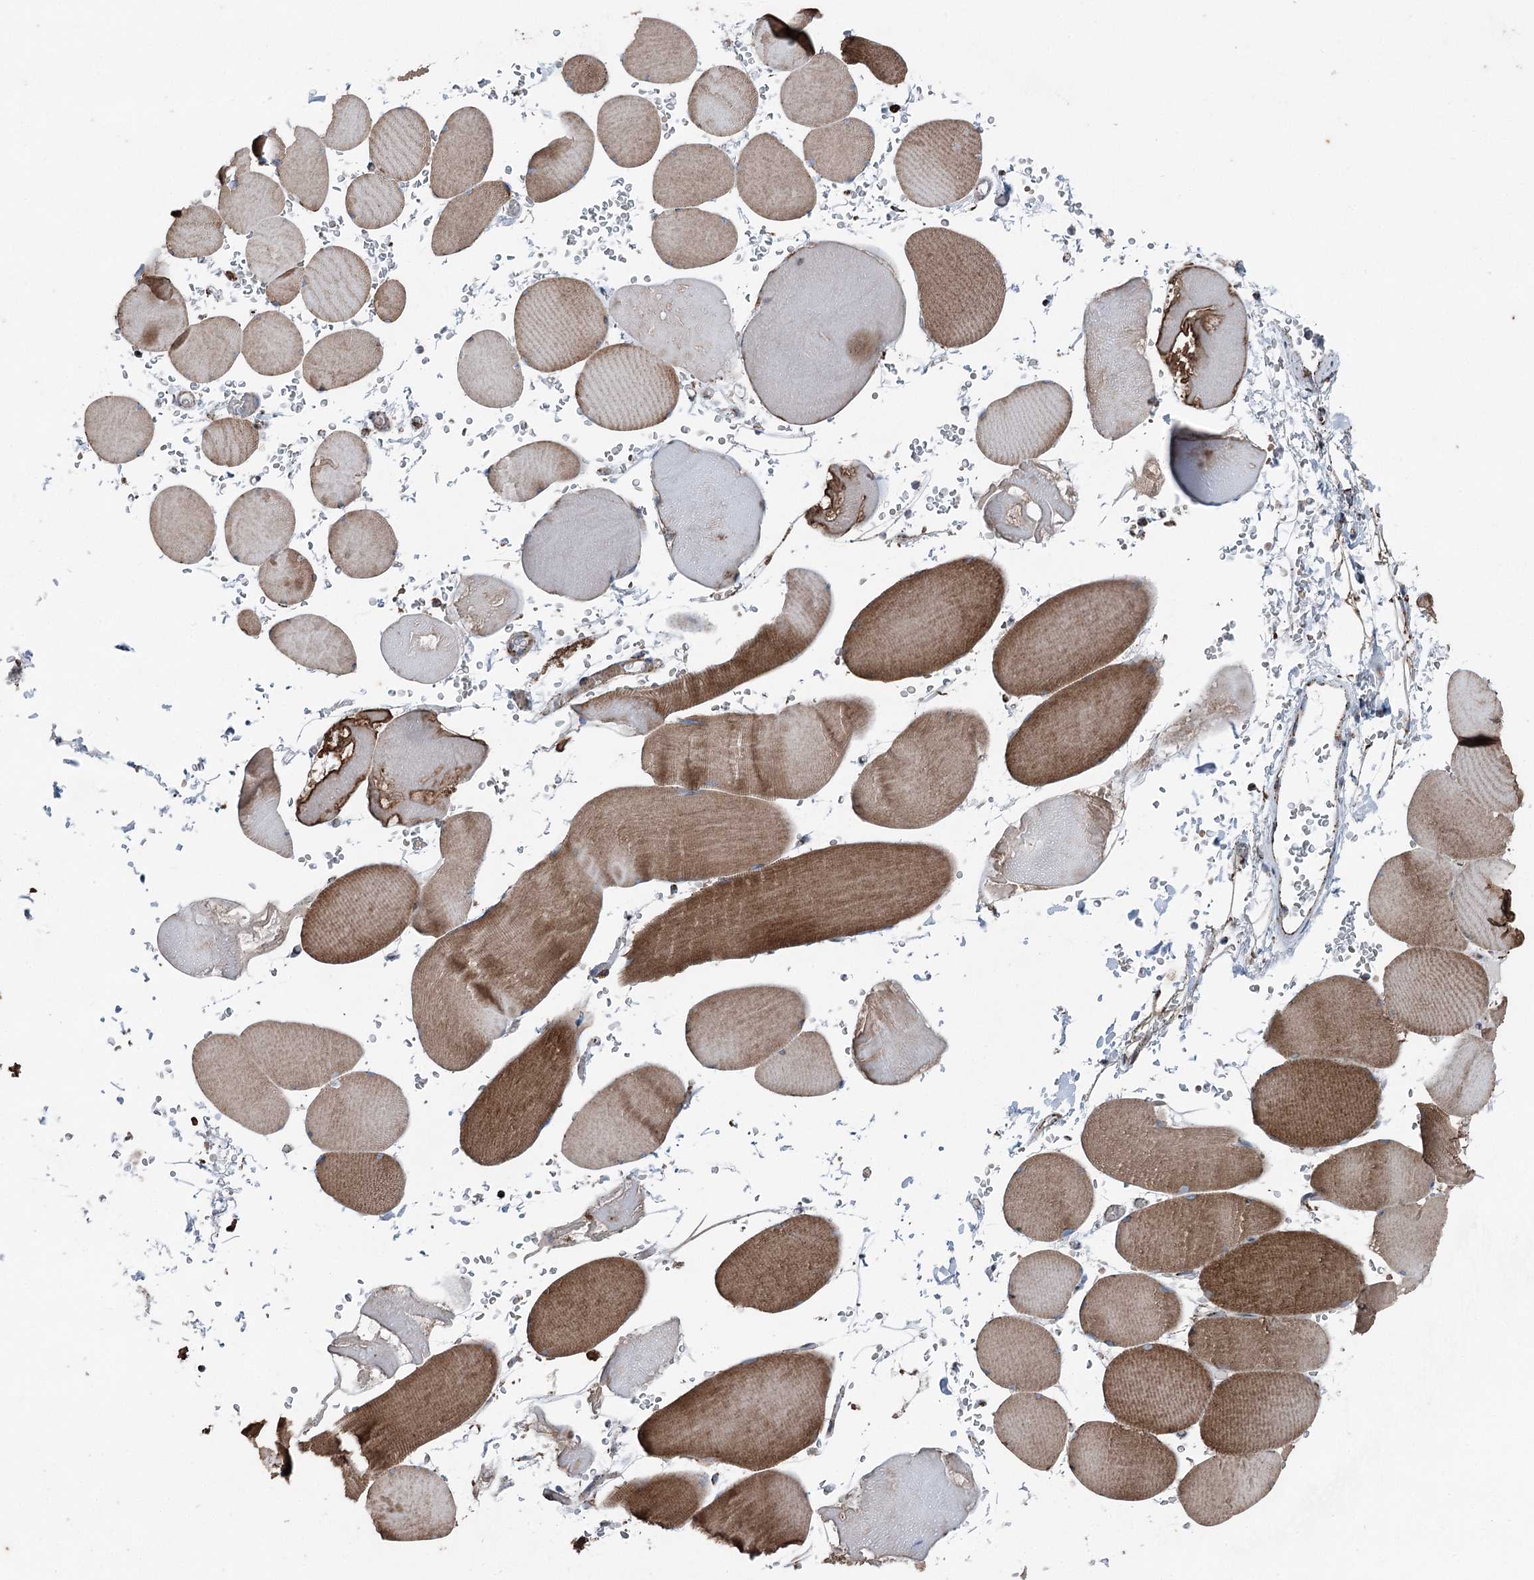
{"staining": {"intensity": "moderate", "quantity": ">75%", "location": "cytoplasmic/membranous"}, "tissue": "skeletal muscle", "cell_type": "Myocytes", "image_type": "normal", "snomed": [{"axis": "morphology", "description": "Normal tissue, NOS"}, {"axis": "topography", "description": "Skeletal muscle"}, {"axis": "topography", "description": "Head-Neck"}], "caption": "Protein staining demonstrates moderate cytoplasmic/membranous staining in approximately >75% of myocytes in normal skeletal muscle.", "gene": "UCN3", "patient": {"sex": "male", "age": 66}}